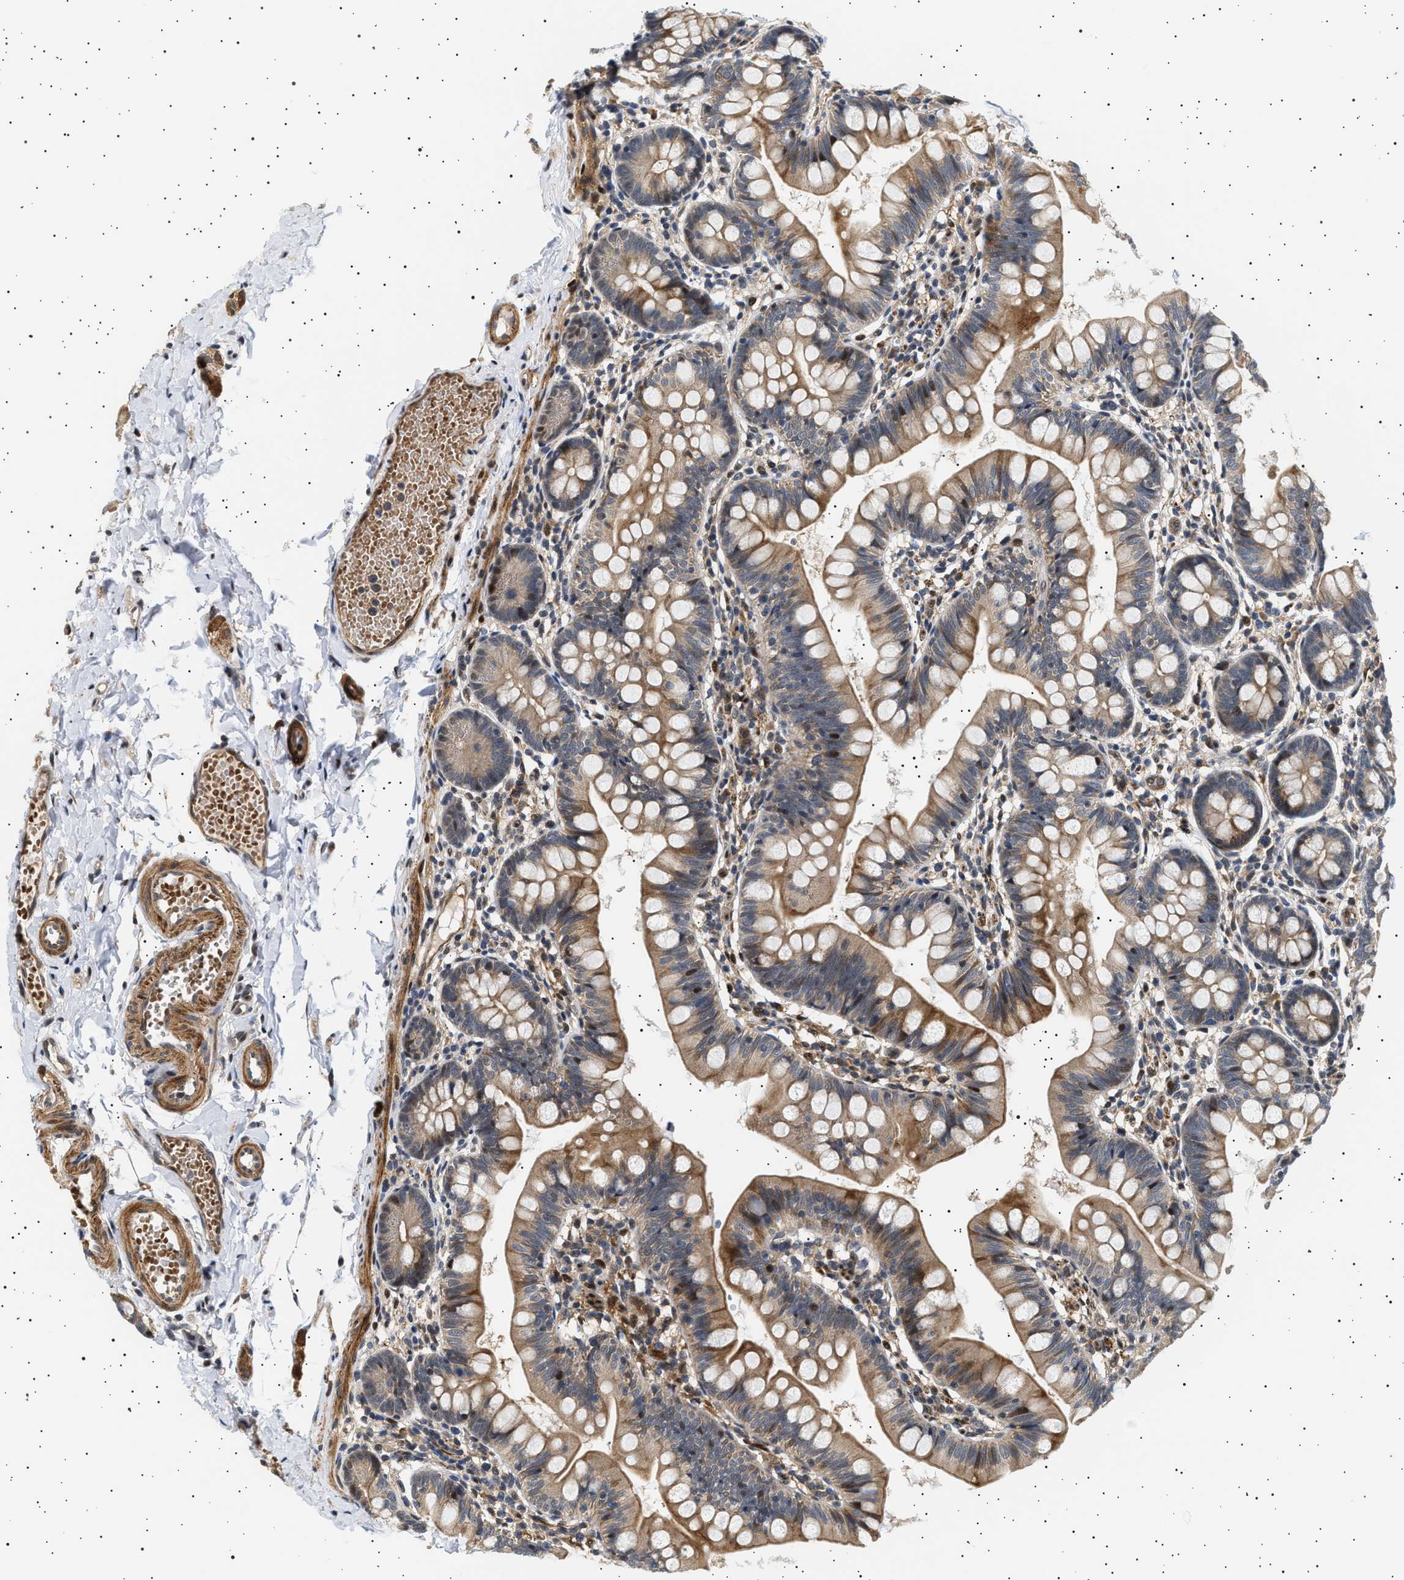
{"staining": {"intensity": "moderate", "quantity": ">75%", "location": "cytoplasmic/membranous,nuclear"}, "tissue": "small intestine", "cell_type": "Glandular cells", "image_type": "normal", "snomed": [{"axis": "morphology", "description": "Normal tissue, NOS"}, {"axis": "topography", "description": "Small intestine"}], "caption": "Glandular cells display moderate cytoplasmic/membranous,nuclear expression in about >75% of cells in benign small intestine.", "gene": "BAG3", "patient": {"sex": "male", "age": 7}}